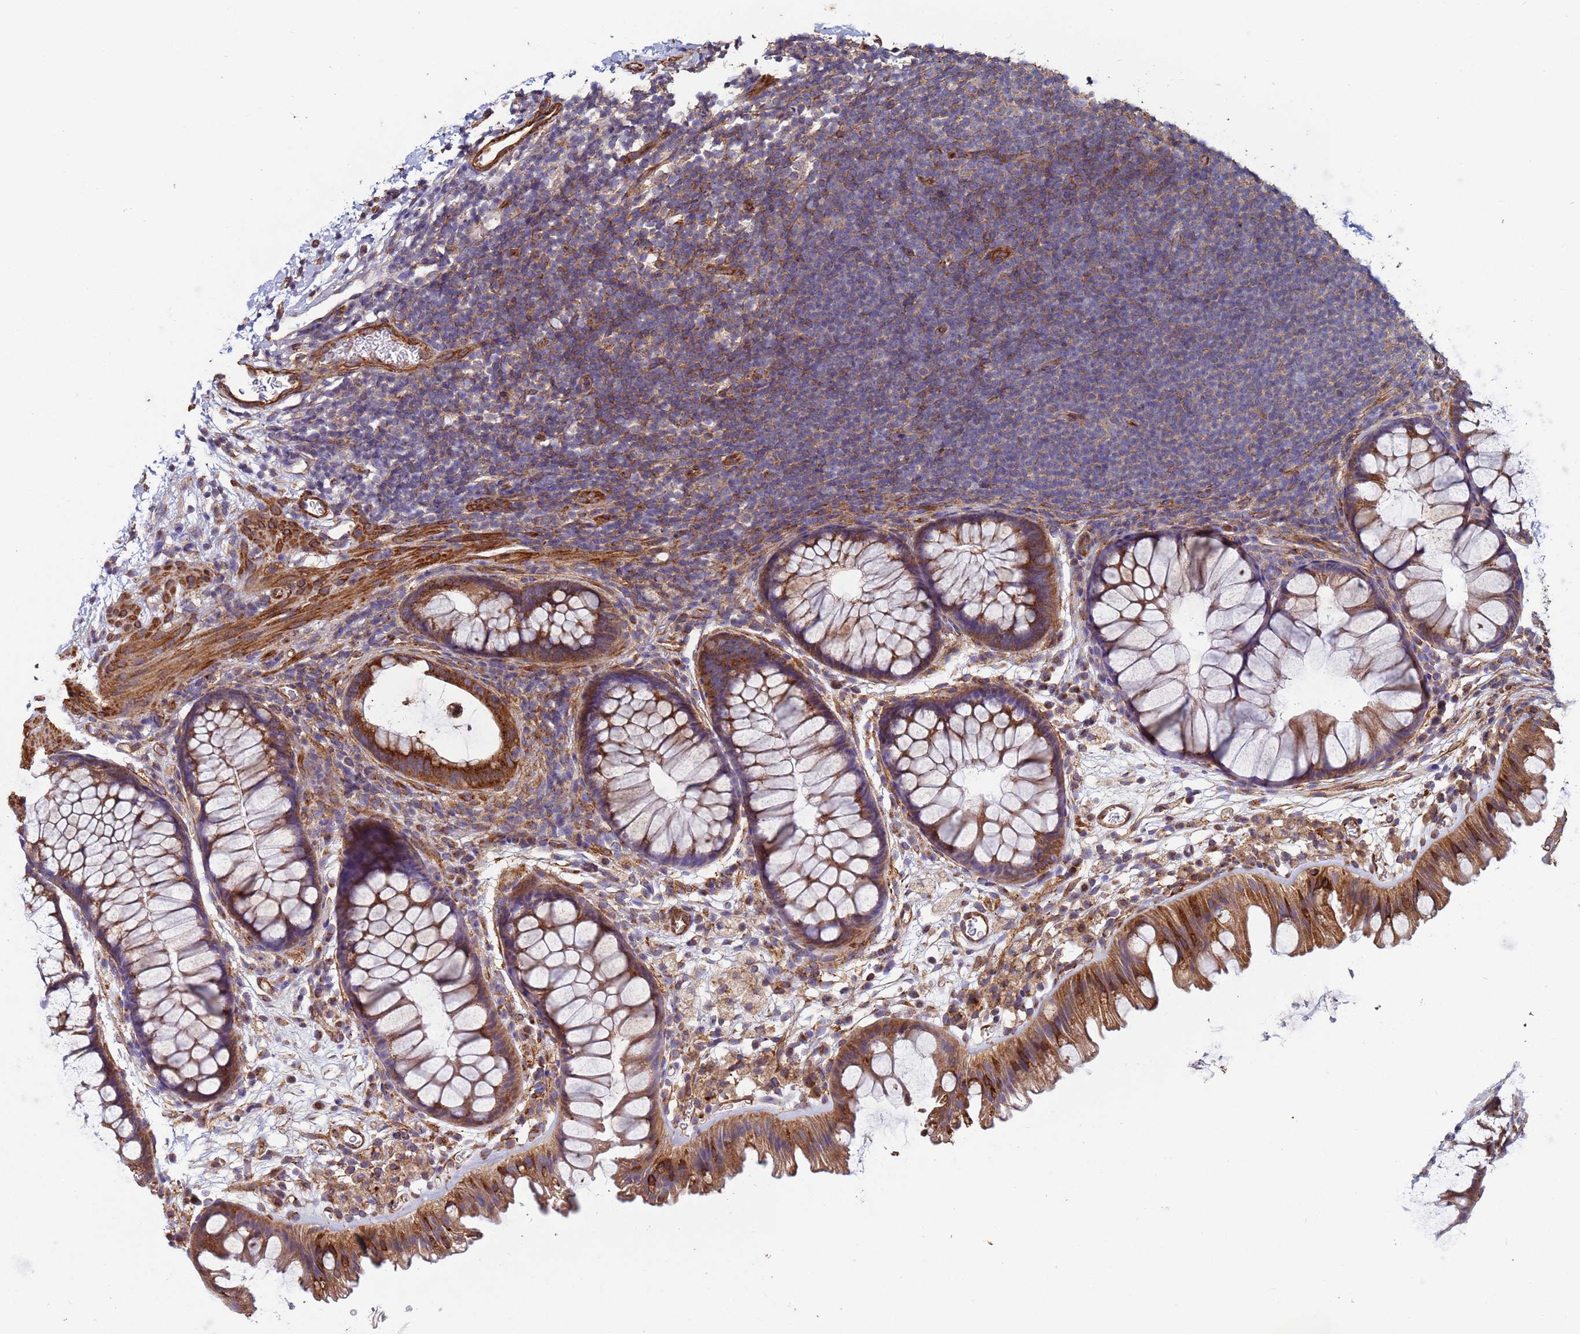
{"staining": {"intensity": "strong", "quantity": ">75%", "location": "cytoplasmic/membranous"}, "tissue": "colon", "cell_type": "Endothelial cells", "image_type": "normal", "snomed": [{"axis": "morphology", "description": "Normal tissue, NOS"}, {"axis": "topography", "description": "Colon"}], "caption": "Immunohistochemical staining of unremarkable colon displays >75% levels of strong cytoplasmic/membranous protein staining in about >75% of endothelial cells.", "gene": "ZBTB39", "patient": {"sex": "female", "age": 62}}